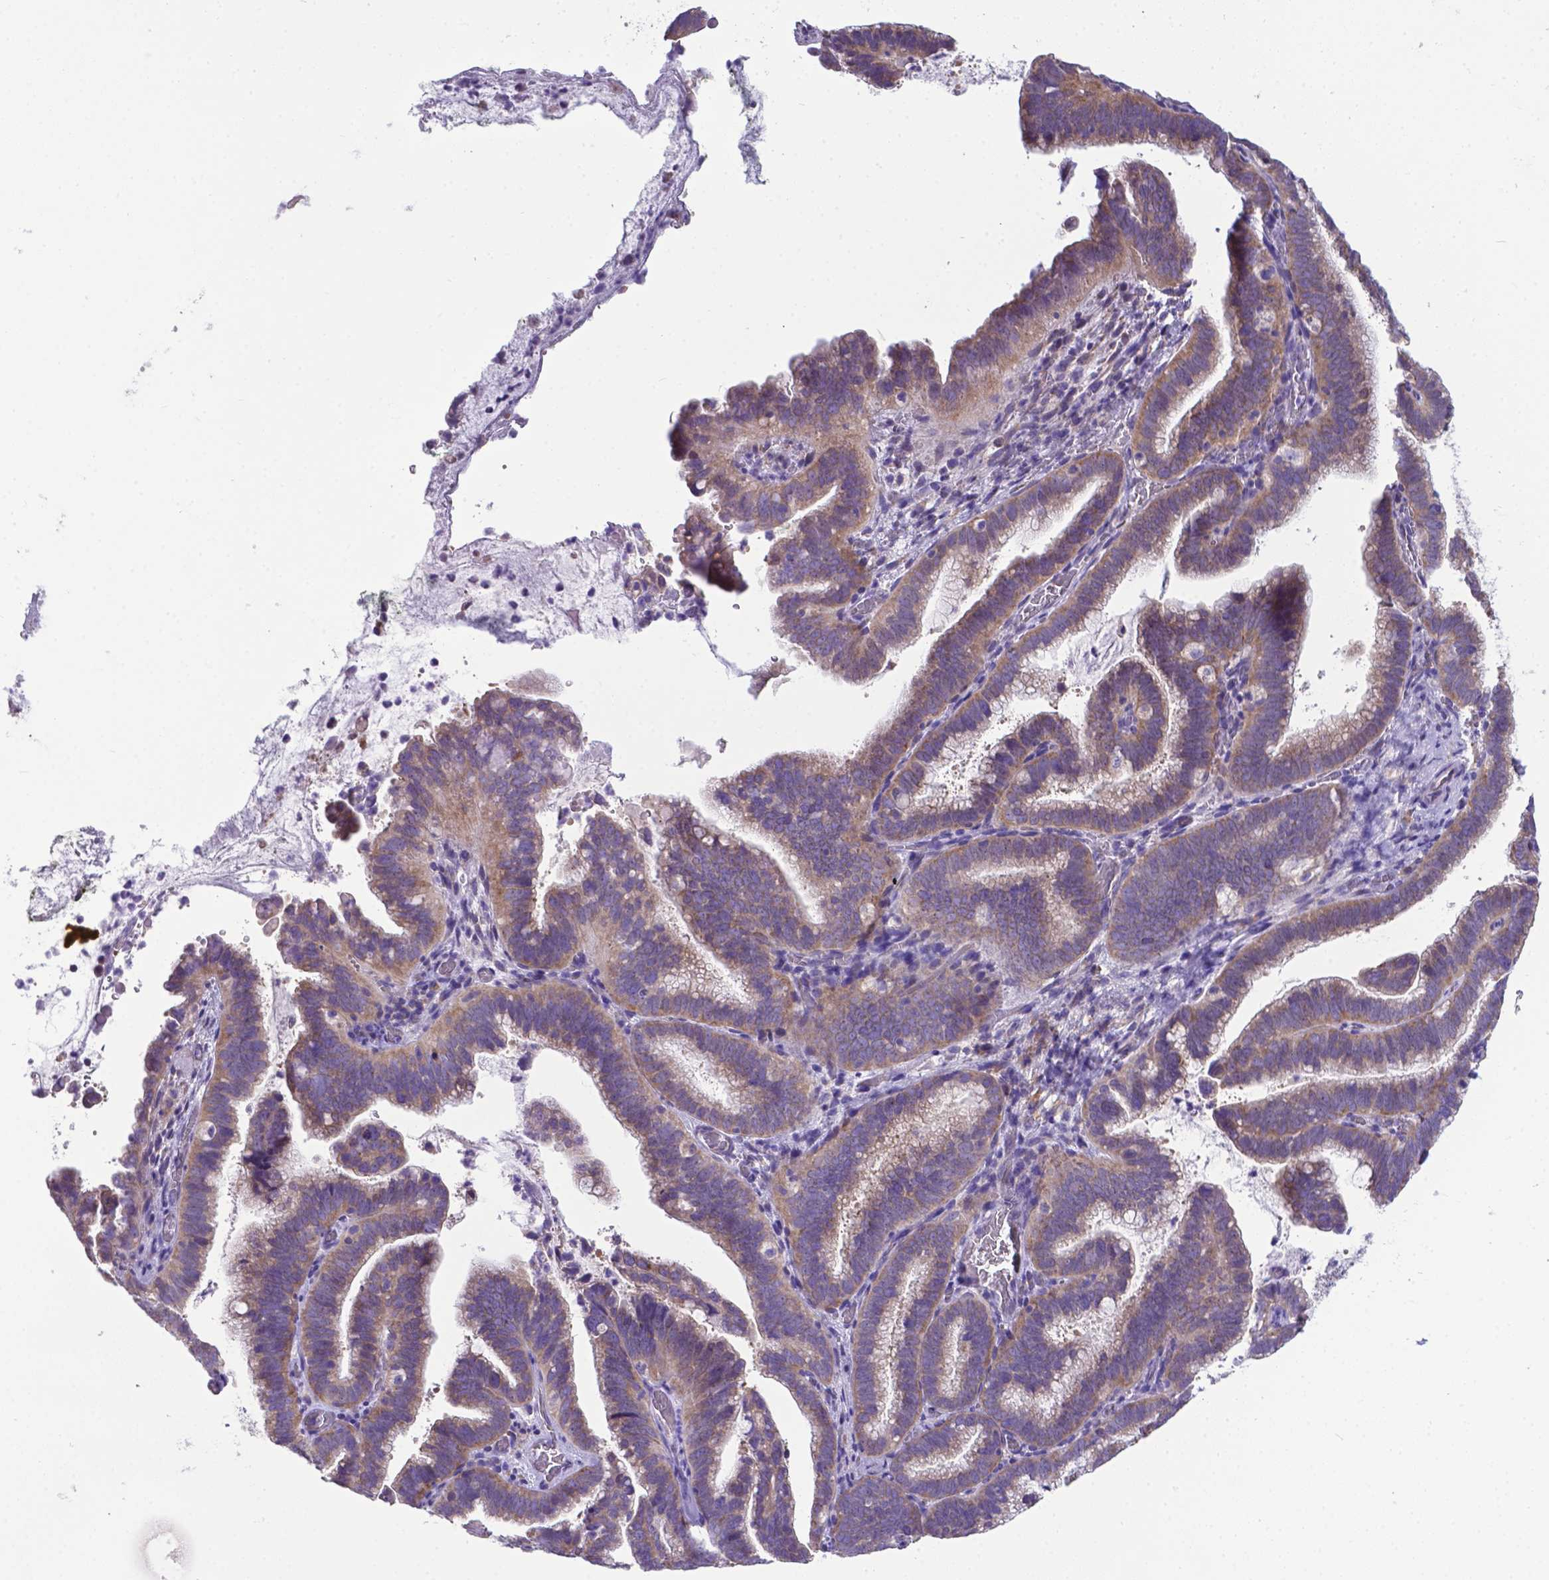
{"staining": {"intensity": "moderate", "quantity": ">75%", "location": "cytoplasmic/membranous"}, "tissue": "cervical cancer", "cell_type": "Tumor cells", "image_type": "cancer", "snomed": [{"axis": "morphology", "description": "Adenocarcinoma, NOS"}, {"axis": "topography", "description": "Cervix"}], "caption": "The micrograph reveals immunohistochemical staining of cervical cancer (adenocarcinoma). There is moderate cytoplasmic/membranous staining is identified in approximately >75% of tumor cells.", "gene": "RPL6", "patient": {"sex": "female", "age": 61}}